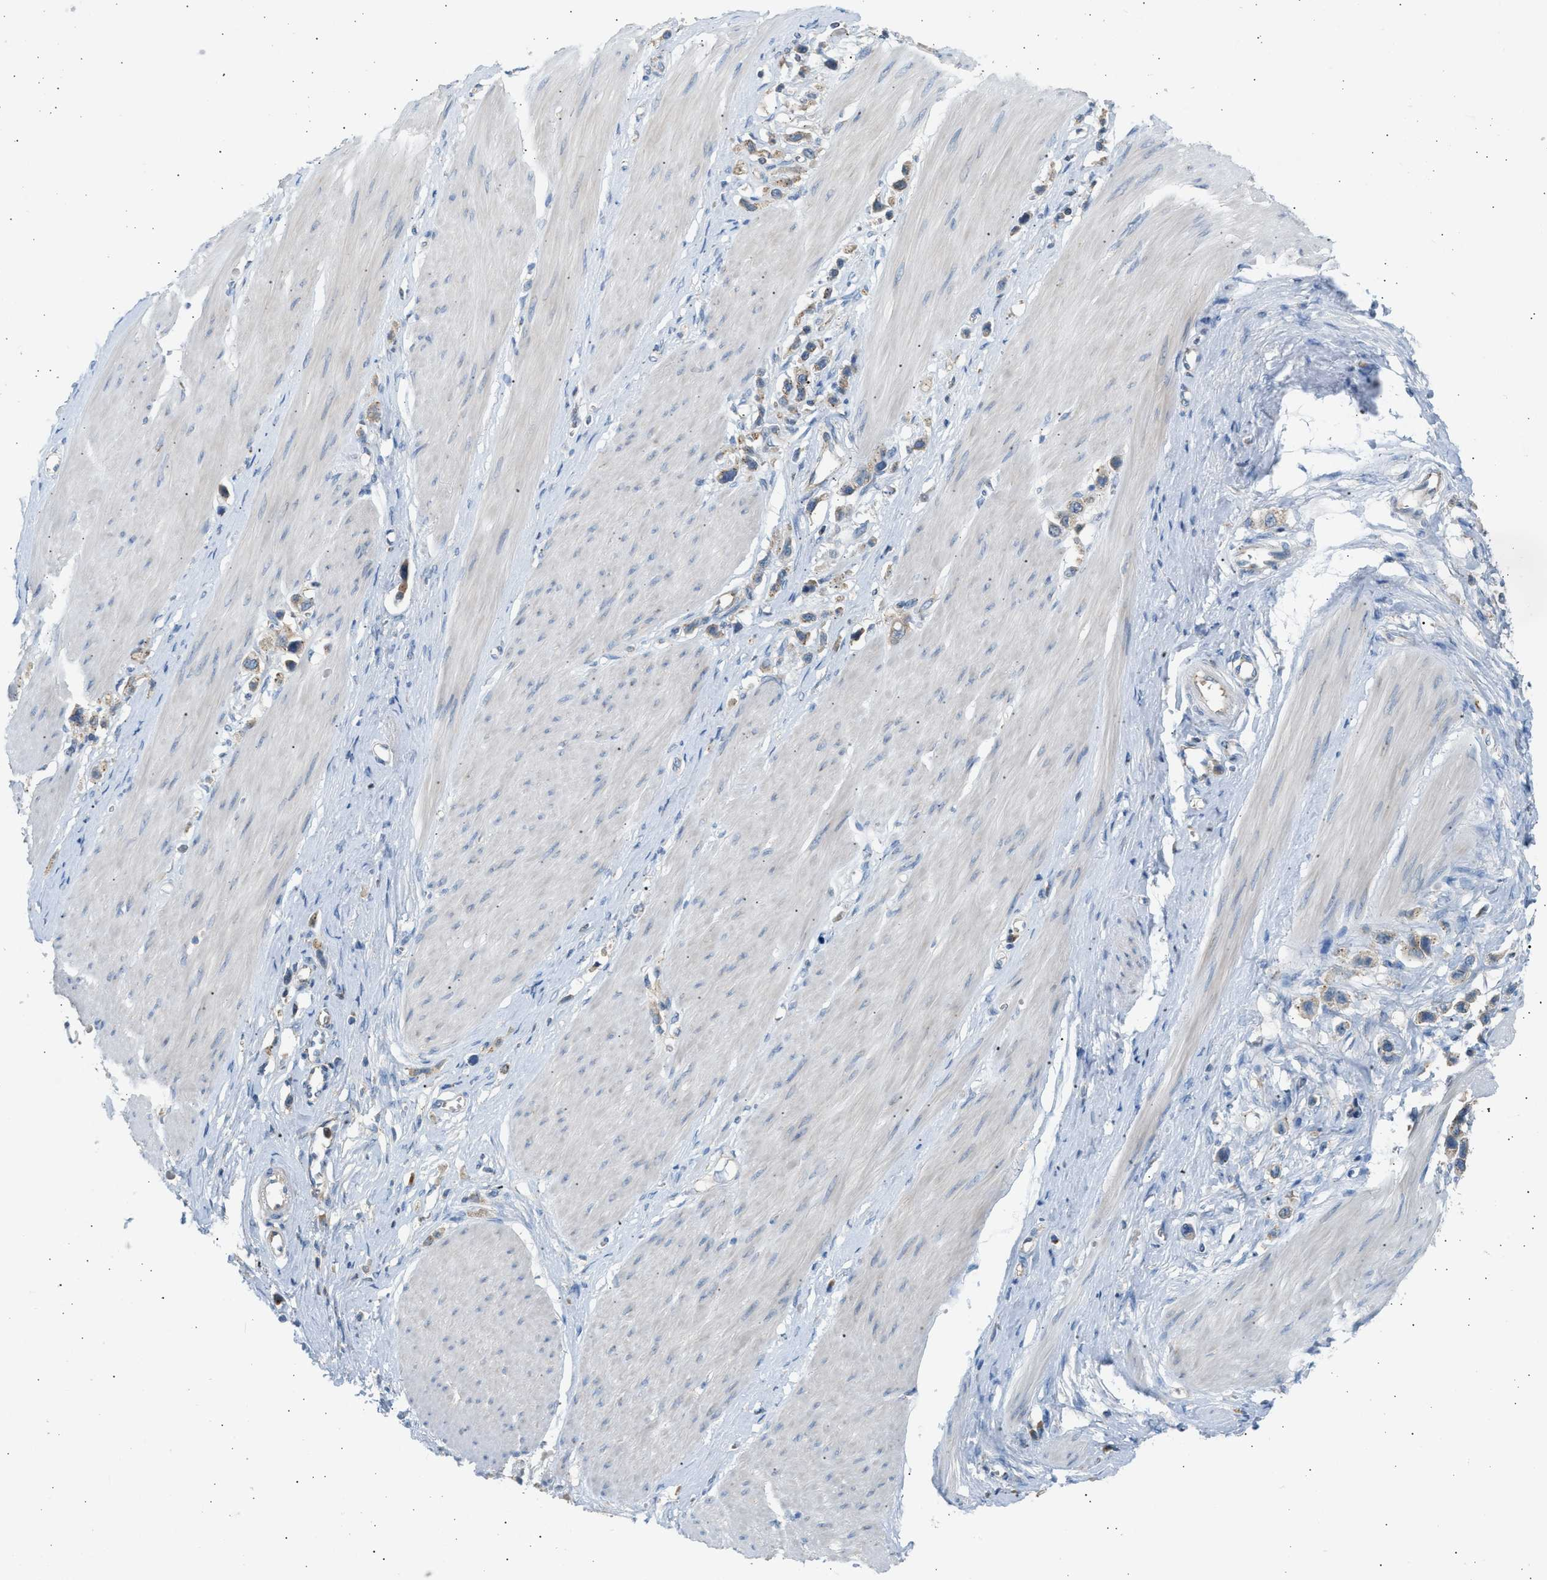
{"staining": {"intensity": "weak", "quantity": ">75%", "location": "cytoplasmic/membranous"}, "tissue": "stomach cancer", "cell_type": "Tumor cells", "image_type": "cancer", "snomed": [{"axis": "morphology", "description": "Adenocarcinoma, NOS"}, {"axis": "topography", "description": "Stomach"}], "caption": "Stomach cancer stained with DAB (3,3'-diaminobenzidine) immunohistochemistry (IHC) reveals low levels of weak cytoplasmic/membranous staining in about >75% of tumor cells.", "gene": "TRIM50", "patient": {"sex": "female", "age": 65}}